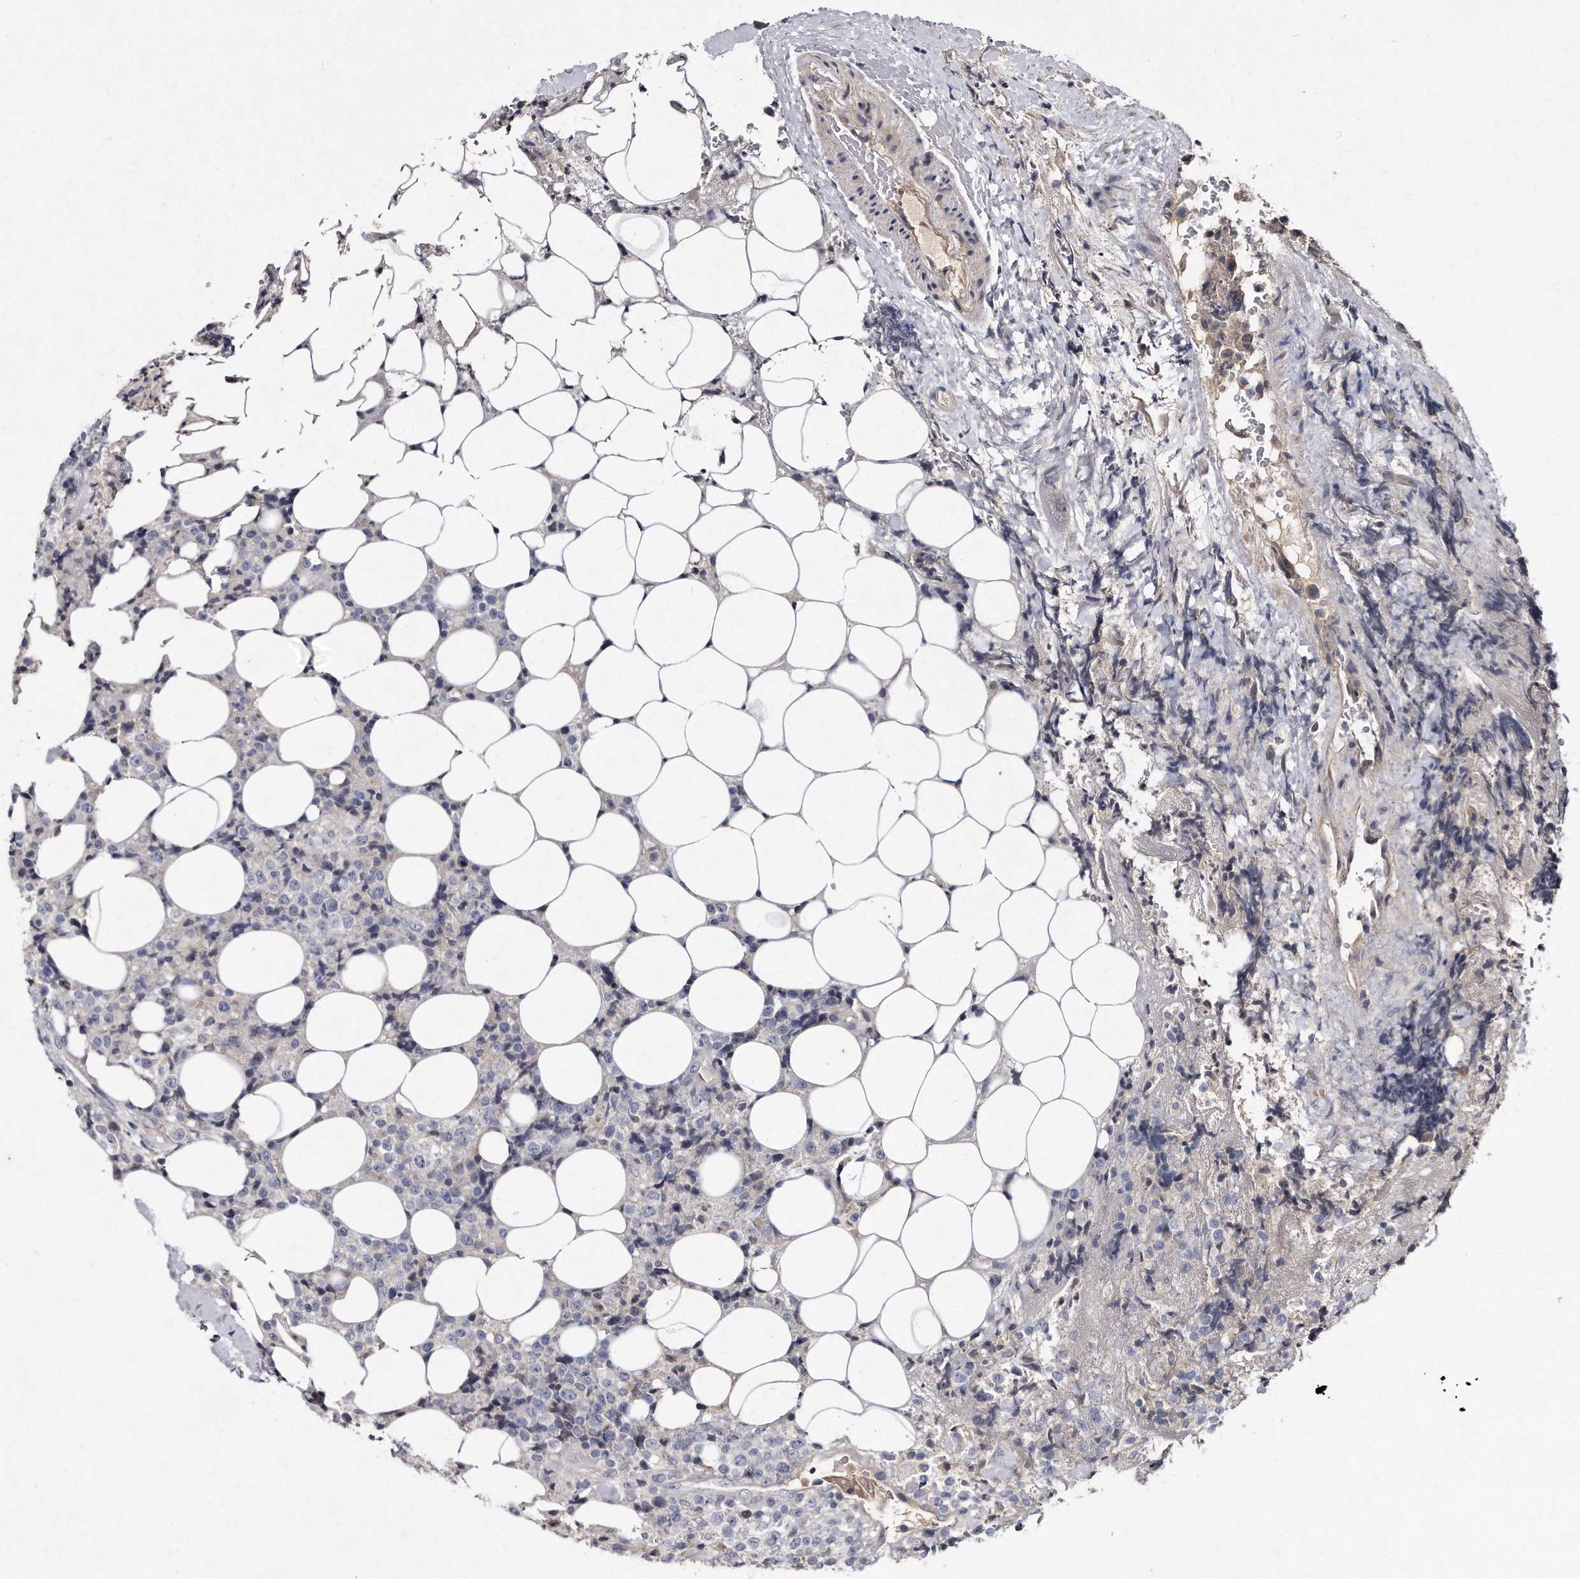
{"staining": {"intensity": "negative", "quantity": "none", "location": "none"}, "tissue": "lymphoma", "cell_type": "Tumor cells", "image_type": "cancer", "snomed": [{"axis": "morphology", "description": "Malignant lymphoma, non-Hodgkin's type, High grade"}, {"axis": "topography", "description": "Lymph node"}], "caption": "Immunohistochemistry (IHC) of human lymphoma displays no positivity in tumor cells.", "gene": "KLHDC3", "patient": {"sex": "male", "age": 13}}